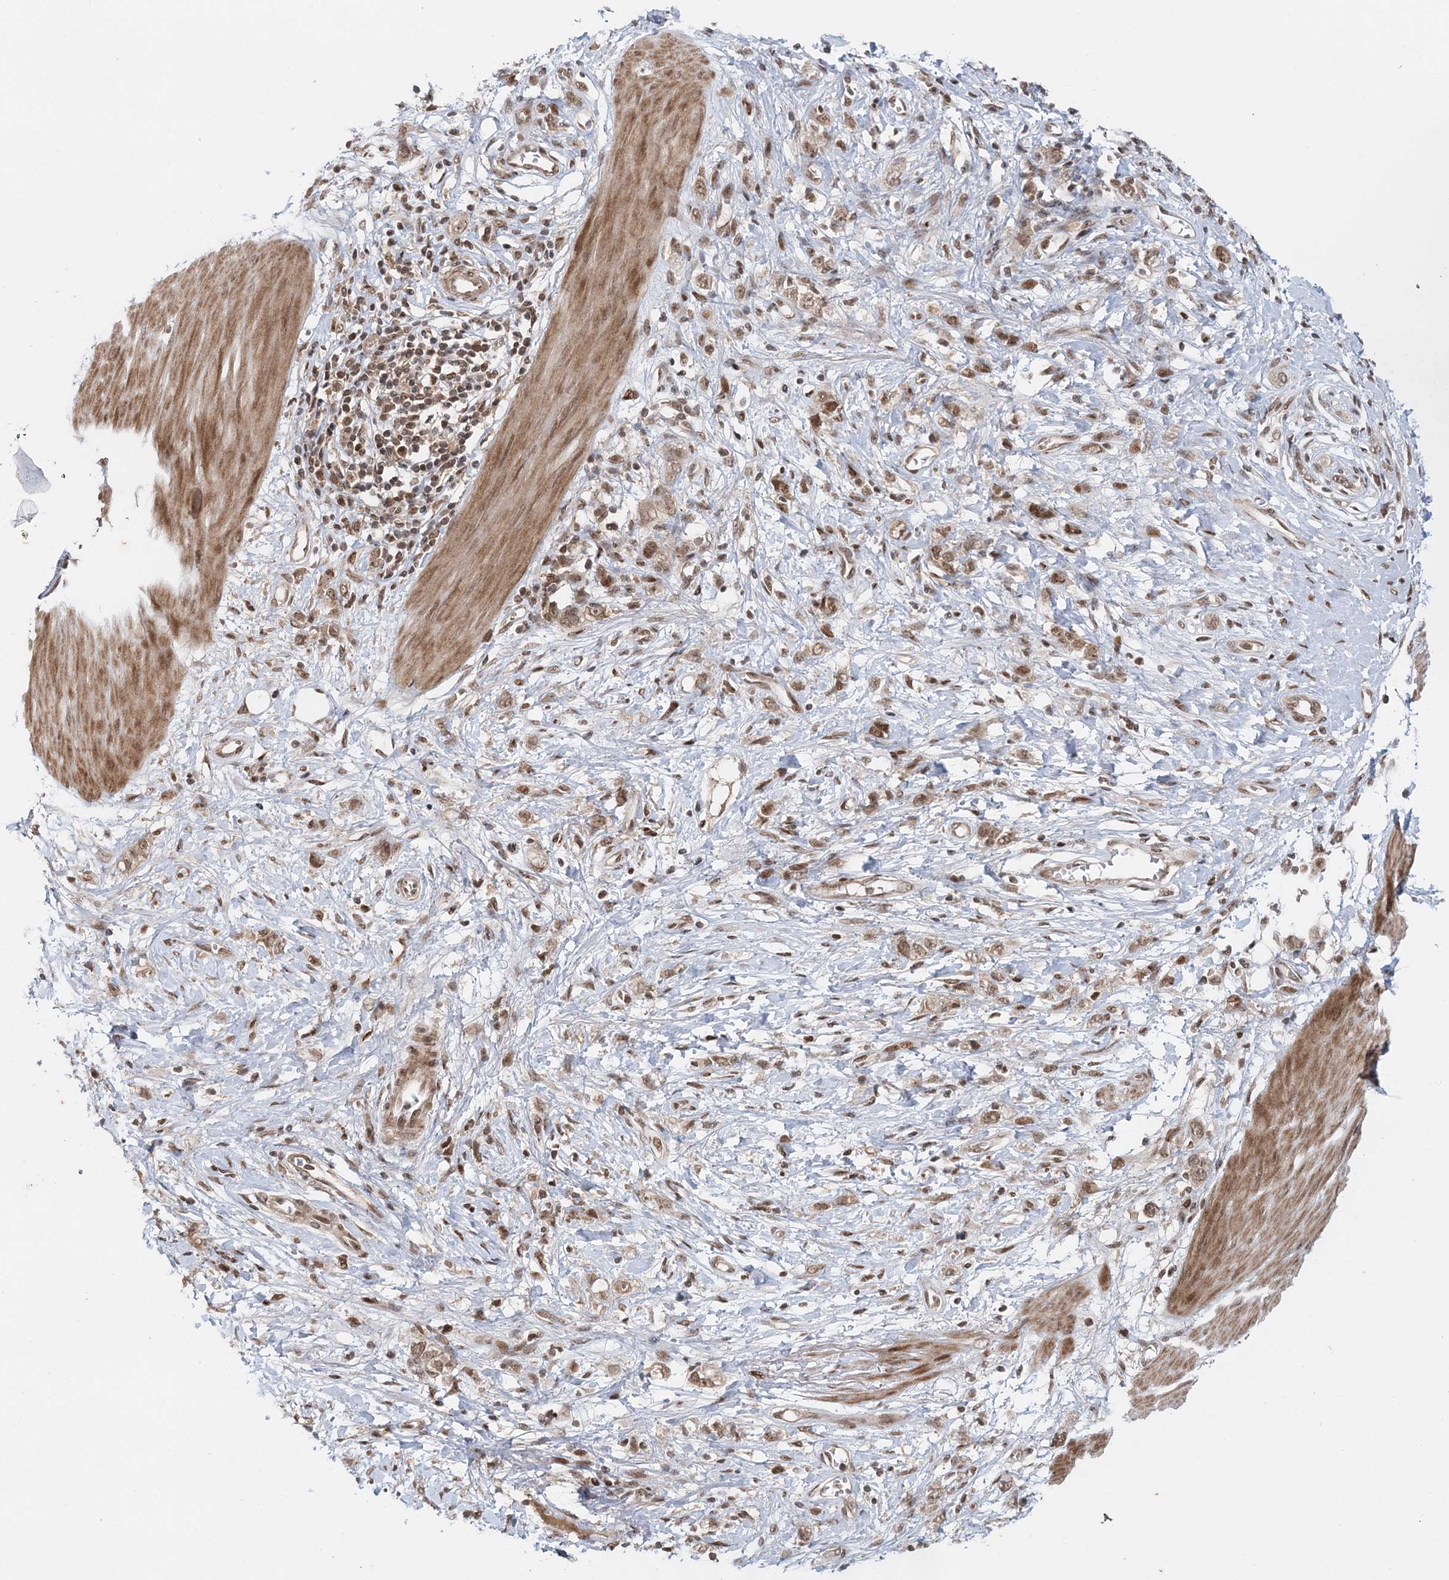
{"staining": {"intensity": "moderate", "quantity": ">75%", "location": "nuclear"}, "tissue": "stomach cancer", "cell_type": "Tumor cells", "image_type": "cancer", "snomed": [{"axis": "morphology", "description": "Adenocarcinoma, NOS"}, {"axis": "topography", "description": "Stomach"}], "caption": "Human adenocarcinoma (stomach) stained with a protein marker demonstrates moderate staining in tumor cells.", "gene": "NOA1", "patient": {"sex": "female", "age": 76}}